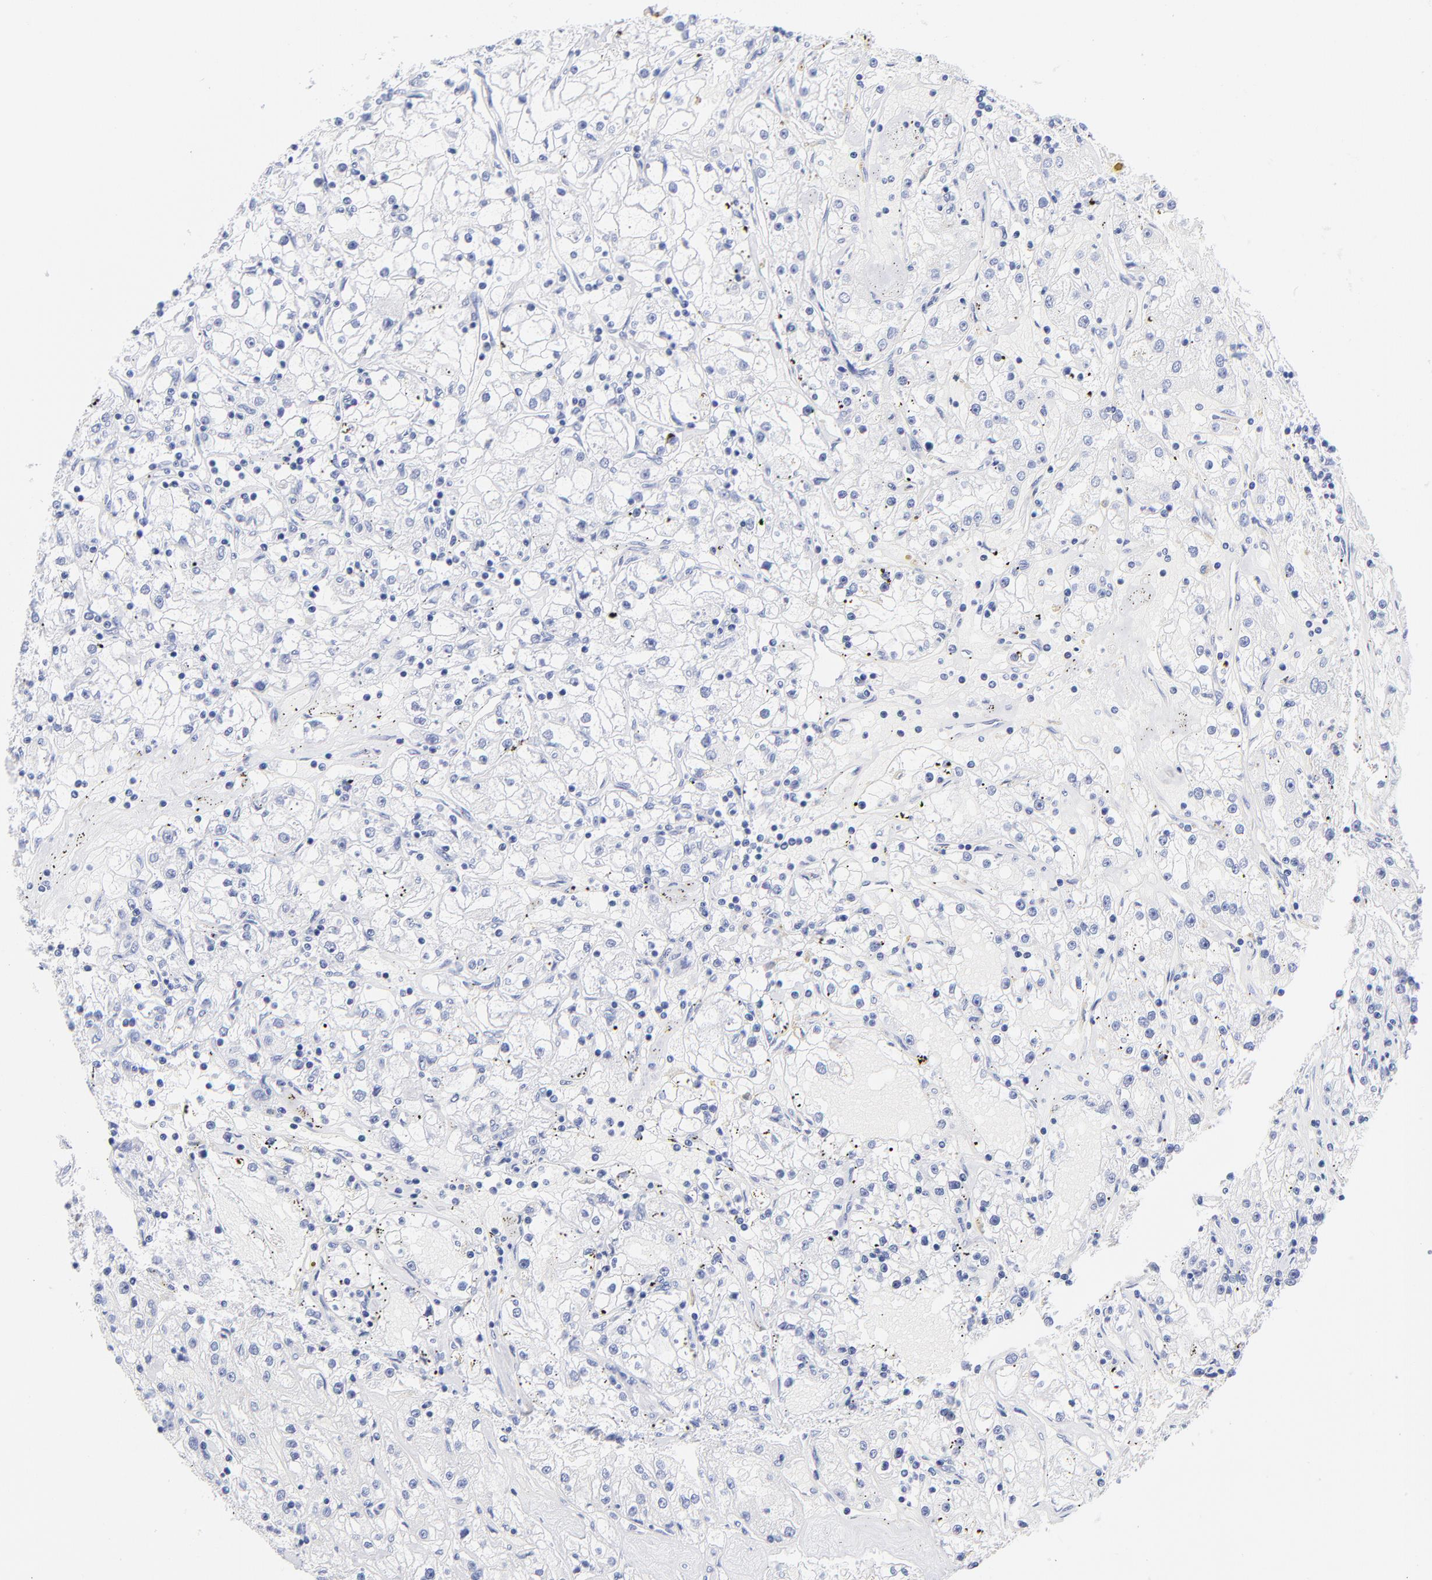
{"staining": {"intensity": "negative", "quantity": "none", "location": "none"}, "tissue": "renal cancer", "cell_type": "Tumor cells", "image_type": "cancer", "snomed": [{"axis": "morphology", "description": "Adenocarcinoma, NOS"}, {"axis": "topography", "description": "Kidney"}], "caption": "Immunohistochemistry histopathology image of neoplastic tissue: human renal adenocarcinoma stained with DAB demonstrates no significant protein expression in tumor cells.", "gene": "ZNF74", "patient": {"sex": "male", "age": 56}}